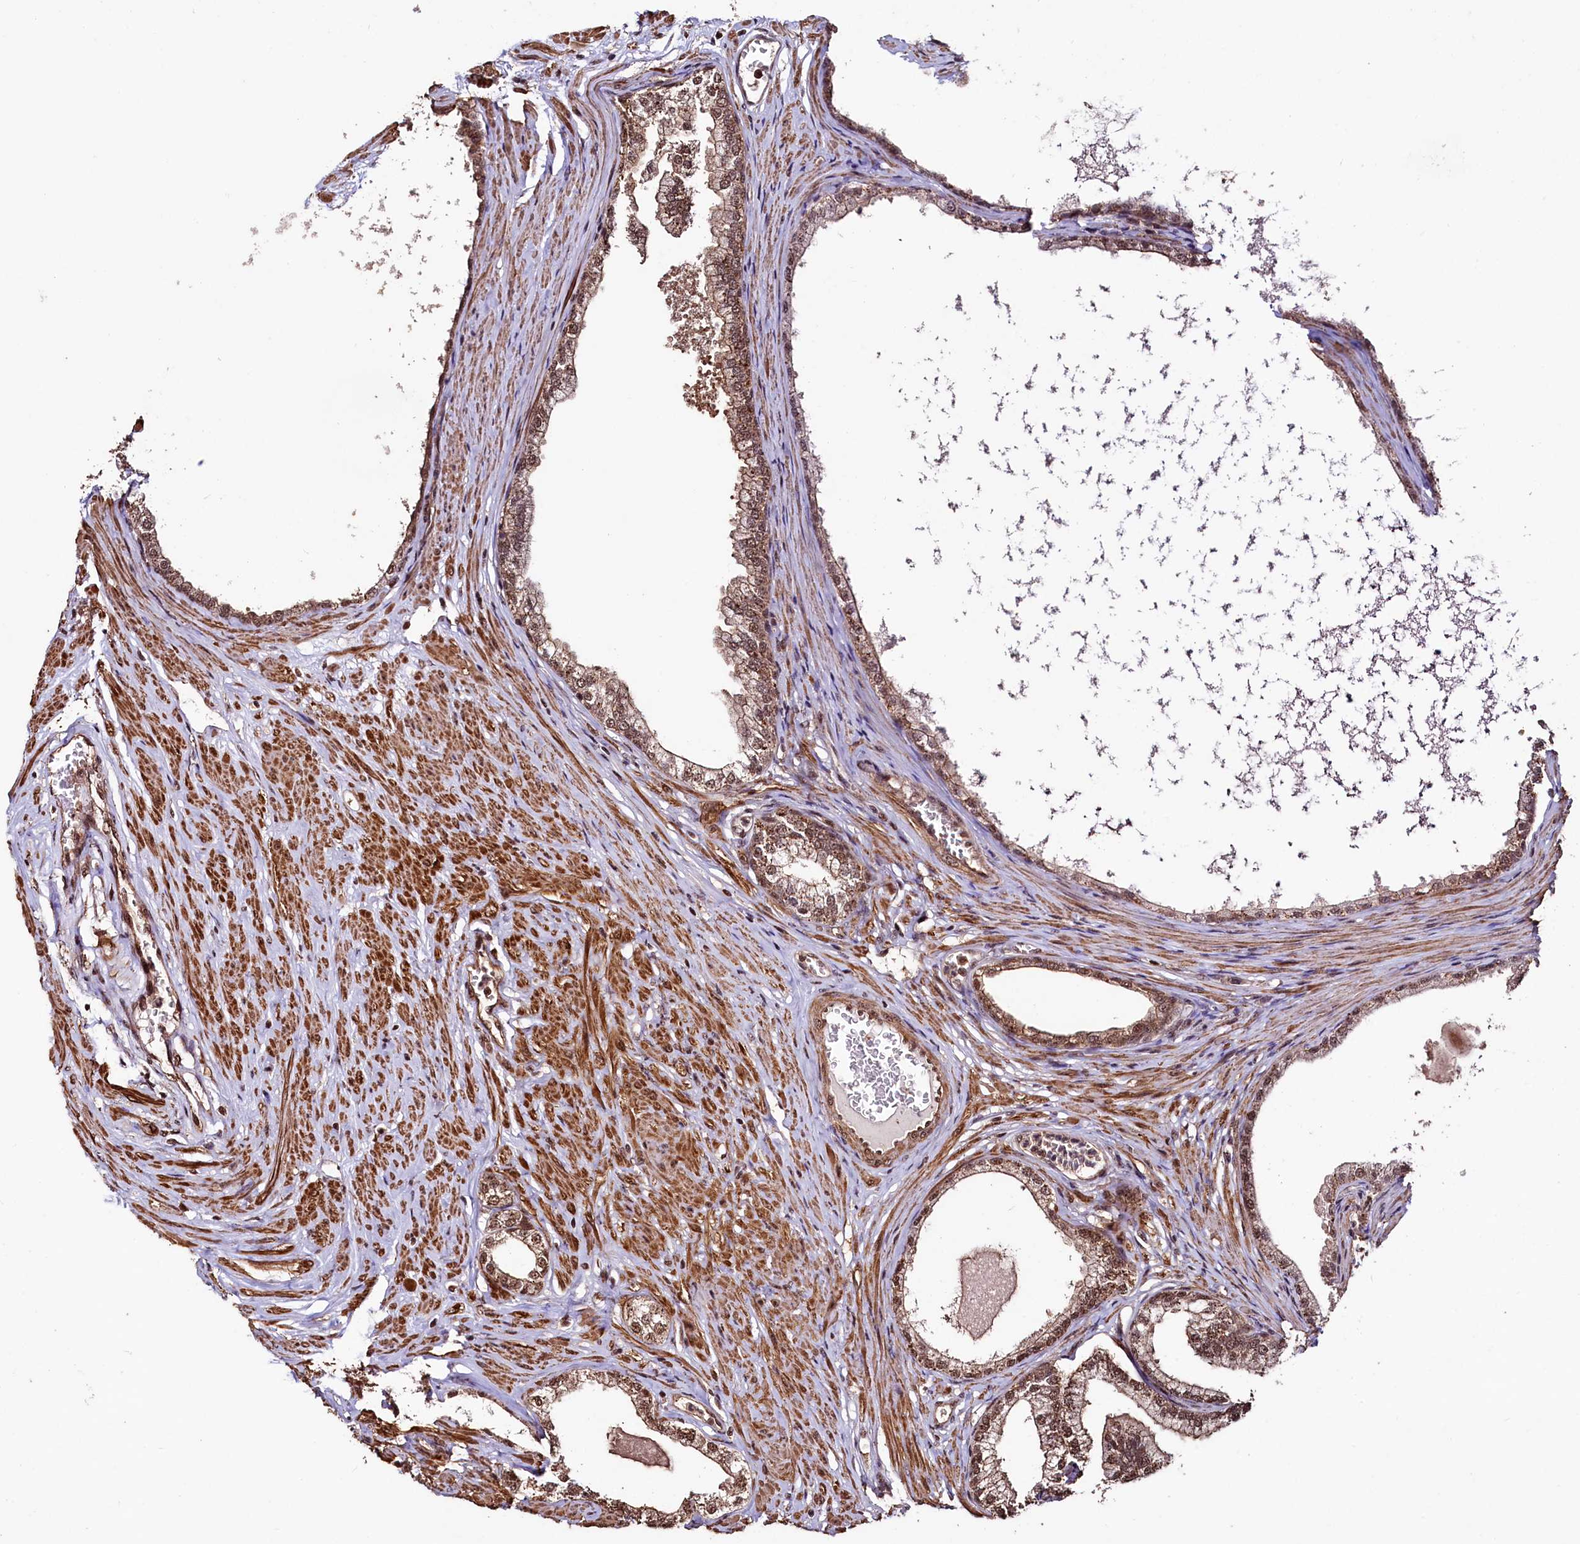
{"staining": {"intensity": "moderate", "quantity": ">75%", "location": "cytoplasmic/membranous,nuclear"}, "tissue": "prostate", "cell_type": "Glandular cells", "image_type": "normal", "snomed": [{"axis": "morphology", "description": "Normal tissue, NOS"}, {"axis": "morphology", "description": "Urothelial carcinoma, Low grade"}, {"axis": "topography", "description": "Urinary bladder"}, {"axis": "topography", "description": "Prostate"}], "caption": "Prostate was stained to show a protein in brown. There is medium levels of moderate cytoplasmic/membranous,nuclear expression in approximately >75% of glandular cells. (DAB IHC with brightfield microscopy, high magnification).", "gene": "SFSWAP", "patient": {"sex": "male", "age": 60}}